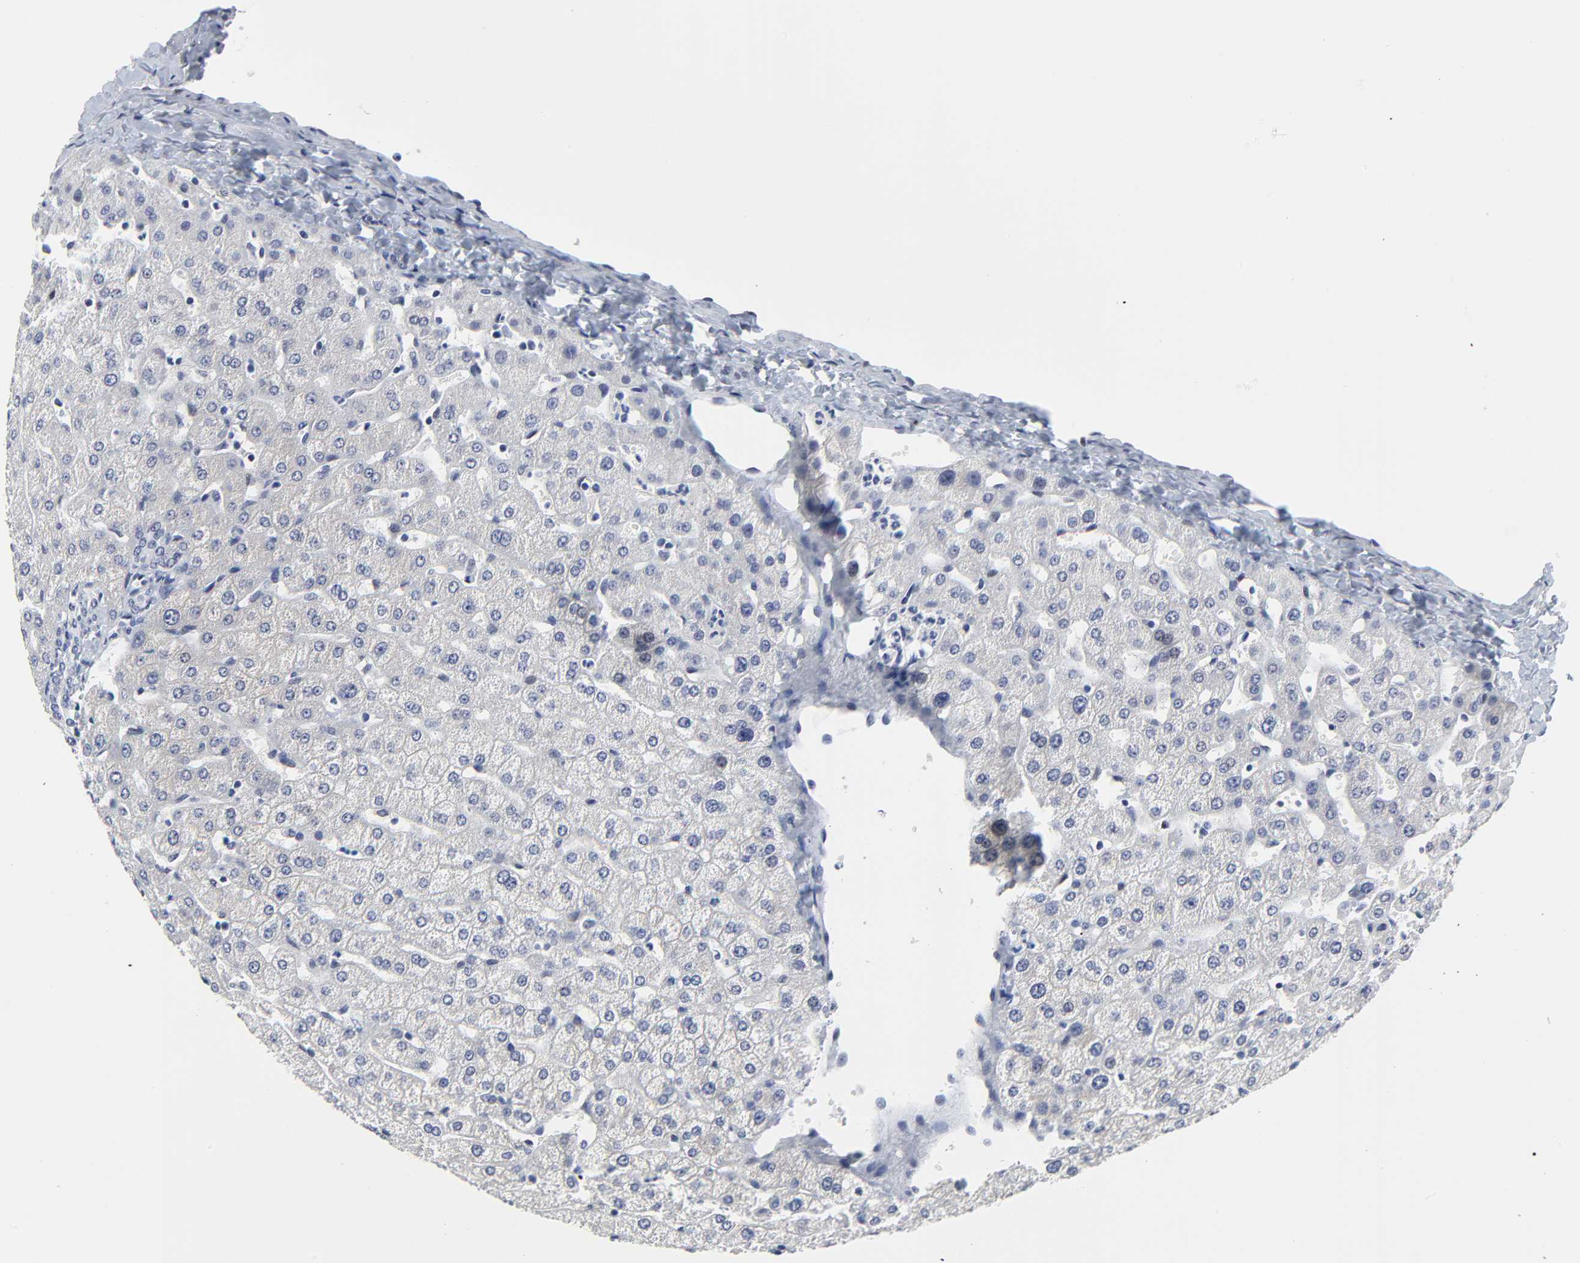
{"staining": {"intensity": "negative", "quantity": "none", "location": "none"}, "tissue": "liver", "cell_type": "Cholangiocytes", "image_type": "normal", "snomed": [{"axis": "morphology", "description": "Normal tissue, NOS"}, {"axis": "morphology", "description": "Fibrosis, NOS"}, {"axis": "topography", "description": "Liver"}], "caption": "Liver stained for a protein using immunohistochemistry (IHC) demonstrates no staining cholangiocytes.", "gene": "ZNF589", "patient": {"sex": "female", "age": 29}}